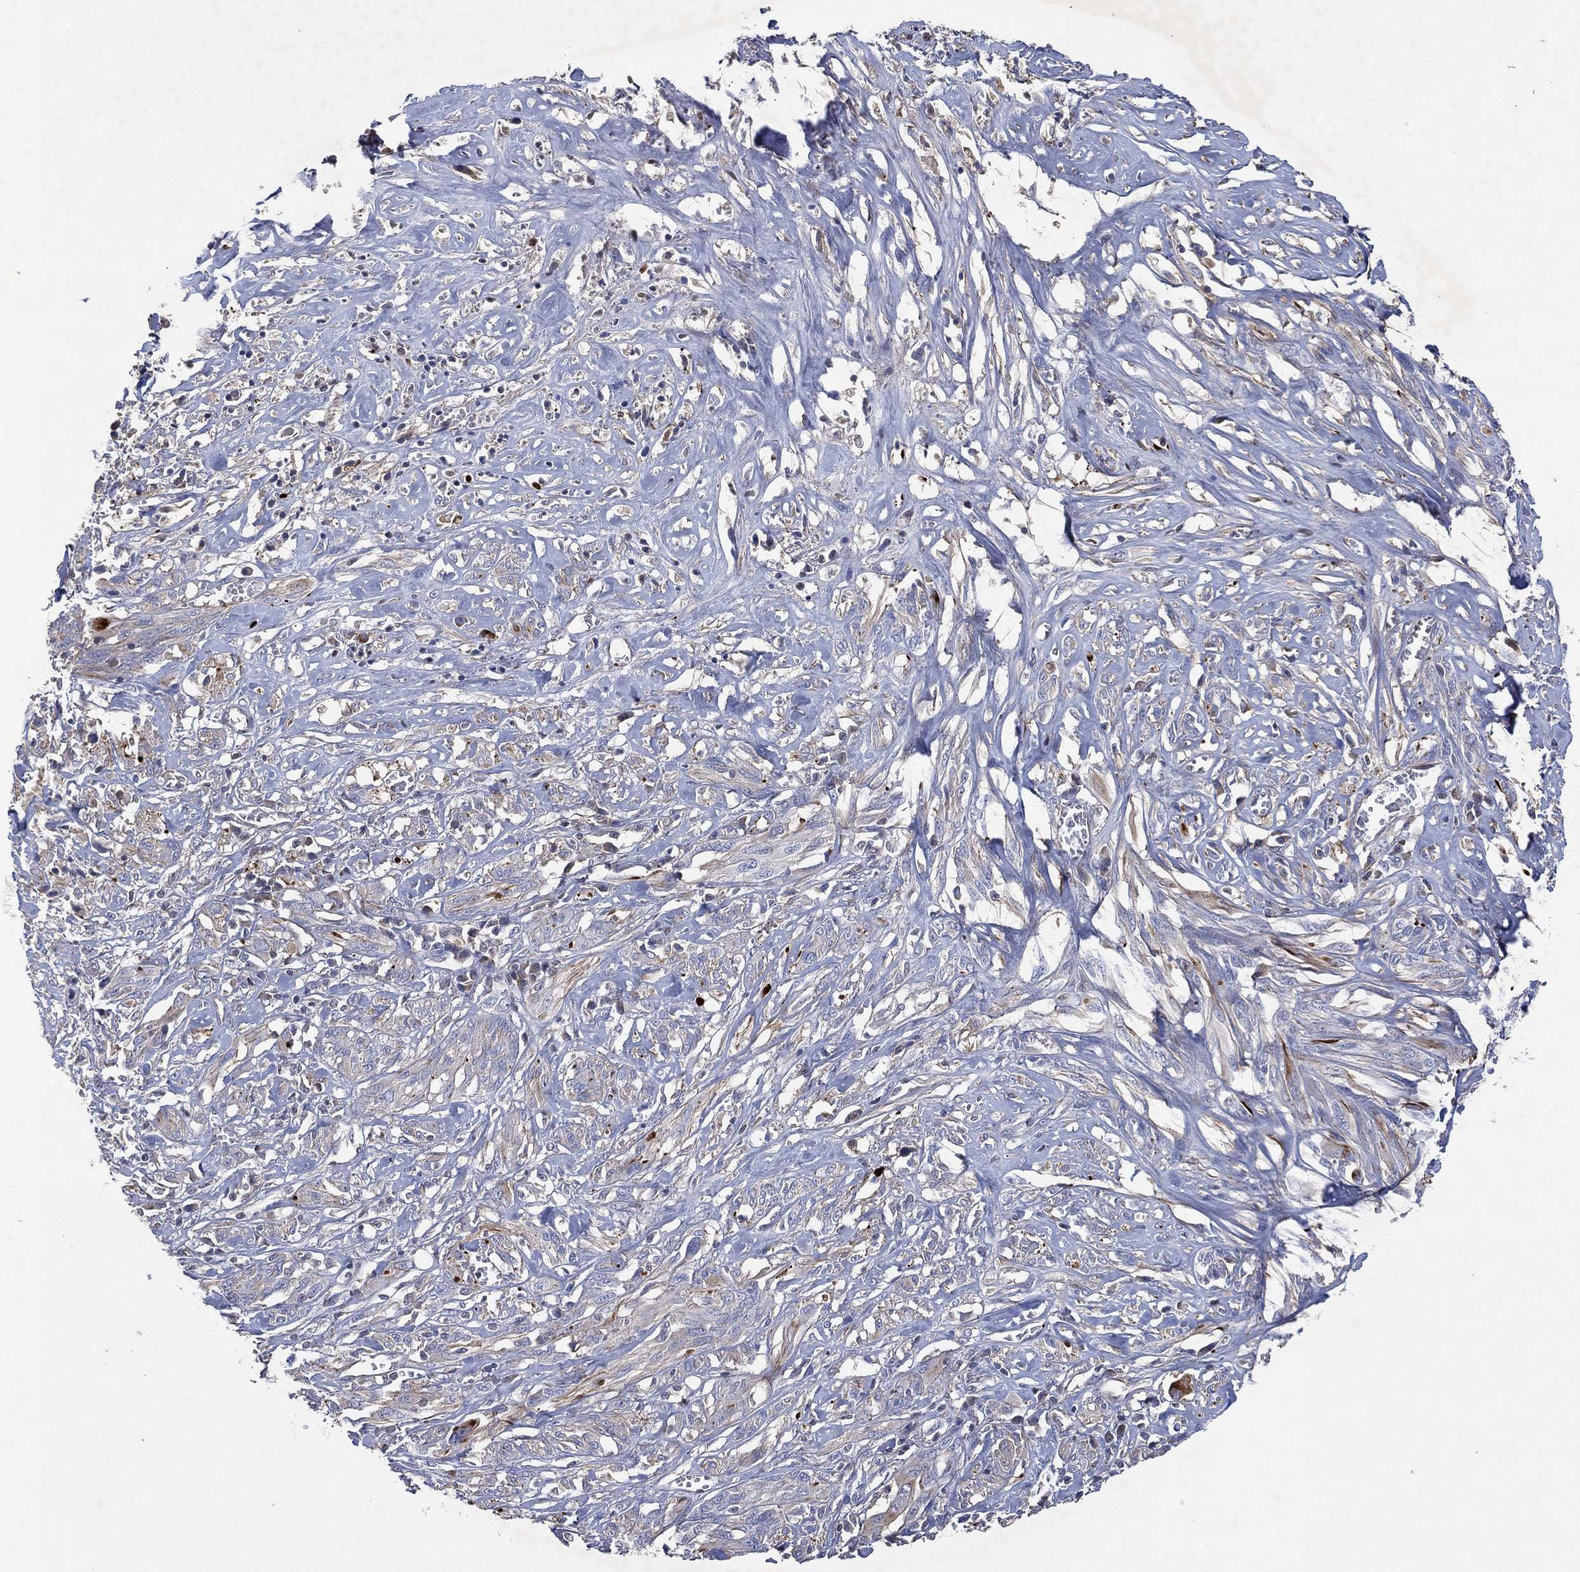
{"staining": {"intensity": "negative", "quantity": "none", "location": "none"}, "tissue": "melanoma", "cell_type": "Tumor cells", "image_type": "cancer", "snomed": [{"axis": "morphology", "description": "Malignant melanoma, NOS"}, {"axis": "topography", "description": "Skin"}], "caption": "Tumor cells are negative for brown protein staining in malignant melanoma.", "gene": "FLI1", "patient": {"sex": "female", "age": 91}}